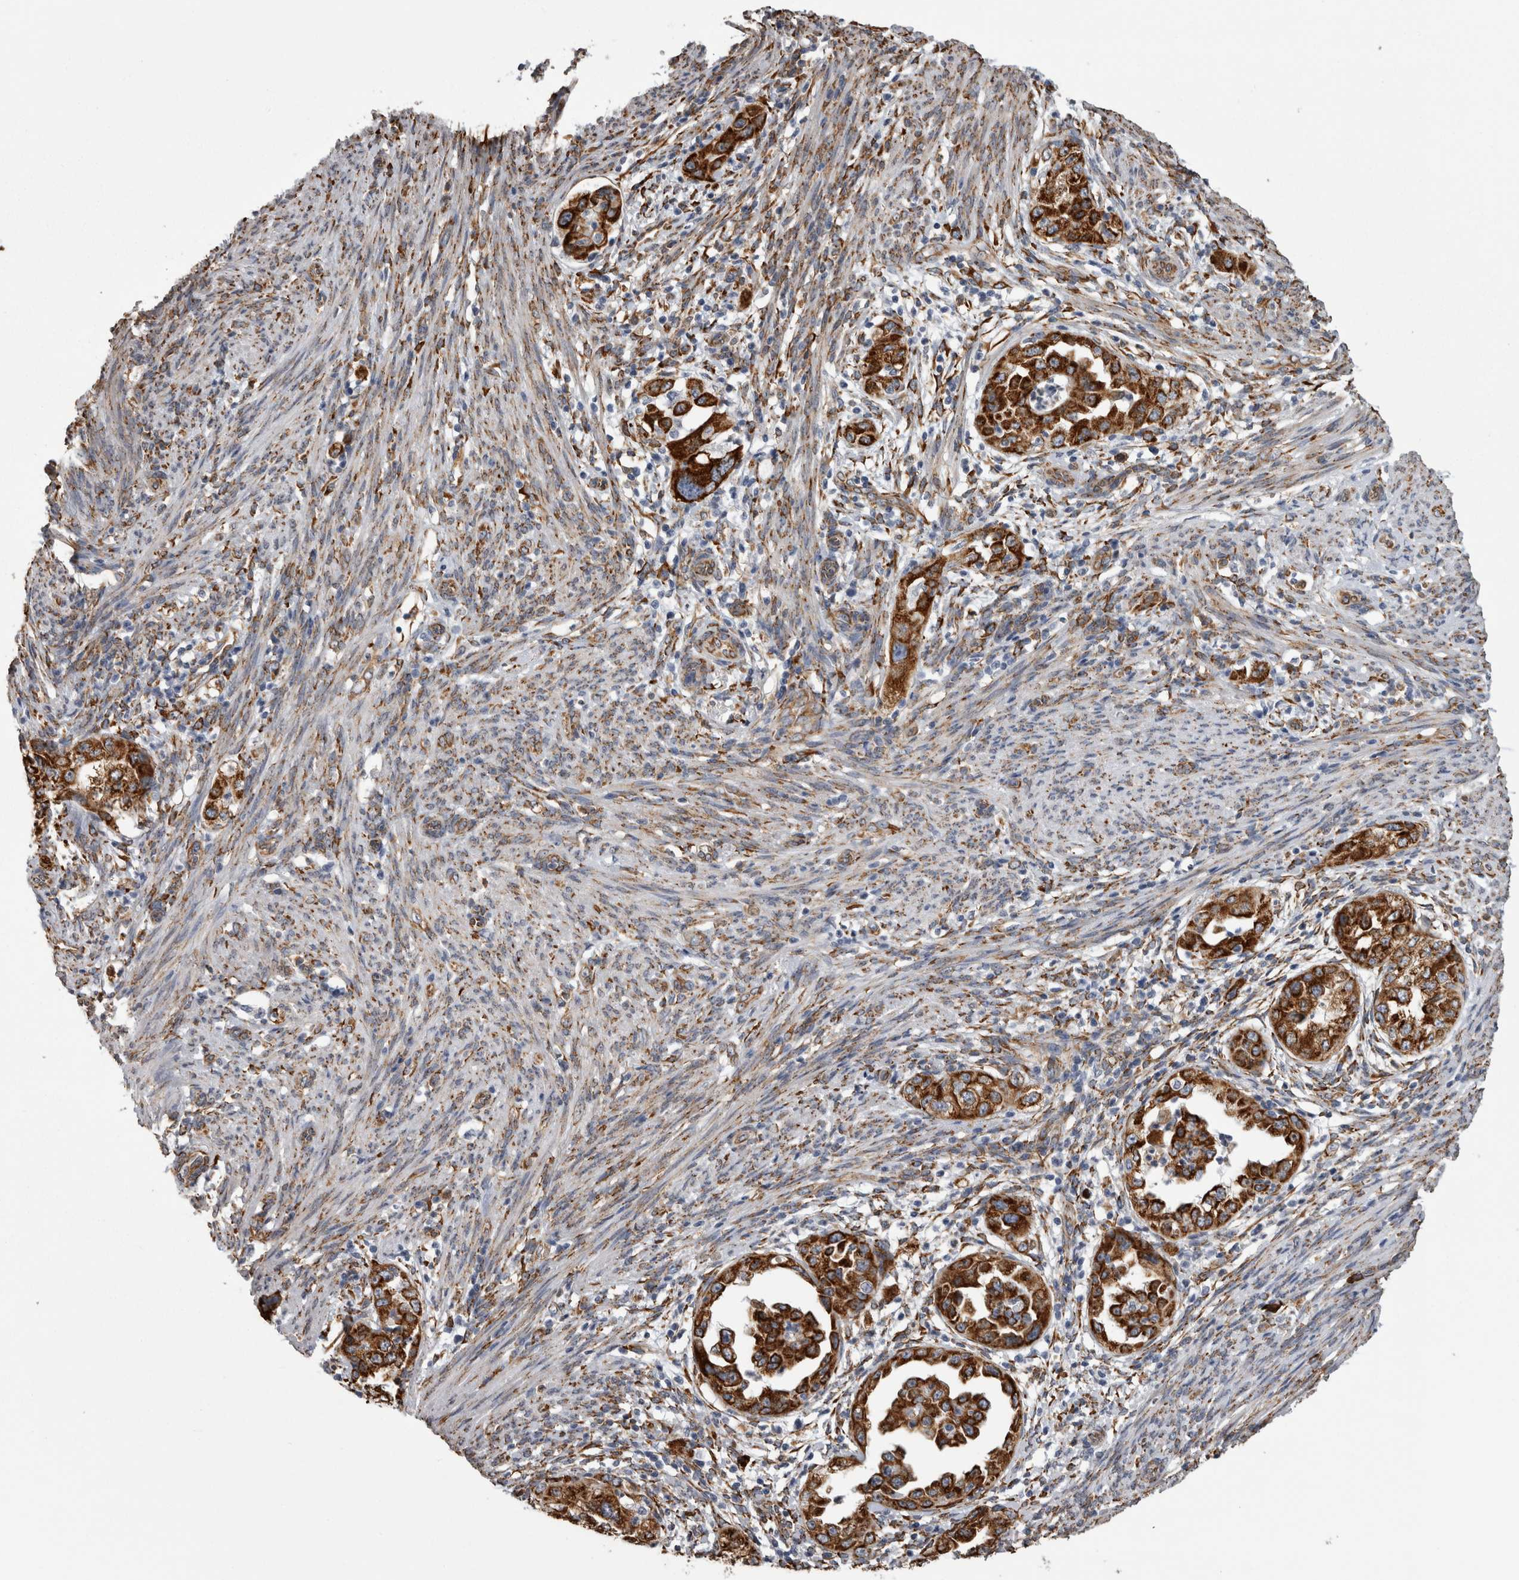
{"staining": {"intensity": "strong", "quantity": ">75%", "location": "cytoplasmic/membranous"}, "tissue": "endometrial cancer", "cell_type": "Tumor cells", "image_type": "cancer", "snomed": [{"axis": "morphology", "description": "Adenocarcinoma, NOS"}, {"axis": "topography", "description": "Endometrium"}], "caption": "Immunohistochemistry of human adenocarcinoma (endometrial) displays high levels of strong cytoplasmic/membranous positivity in approximately >75% of tumor cells. (DAB (3,3'-diaminobenzidine) = brown stain, brightfield microscopy at high magnification).", "gene": "FHIP2B", "patient": {"sex": "female", "age": 85}}